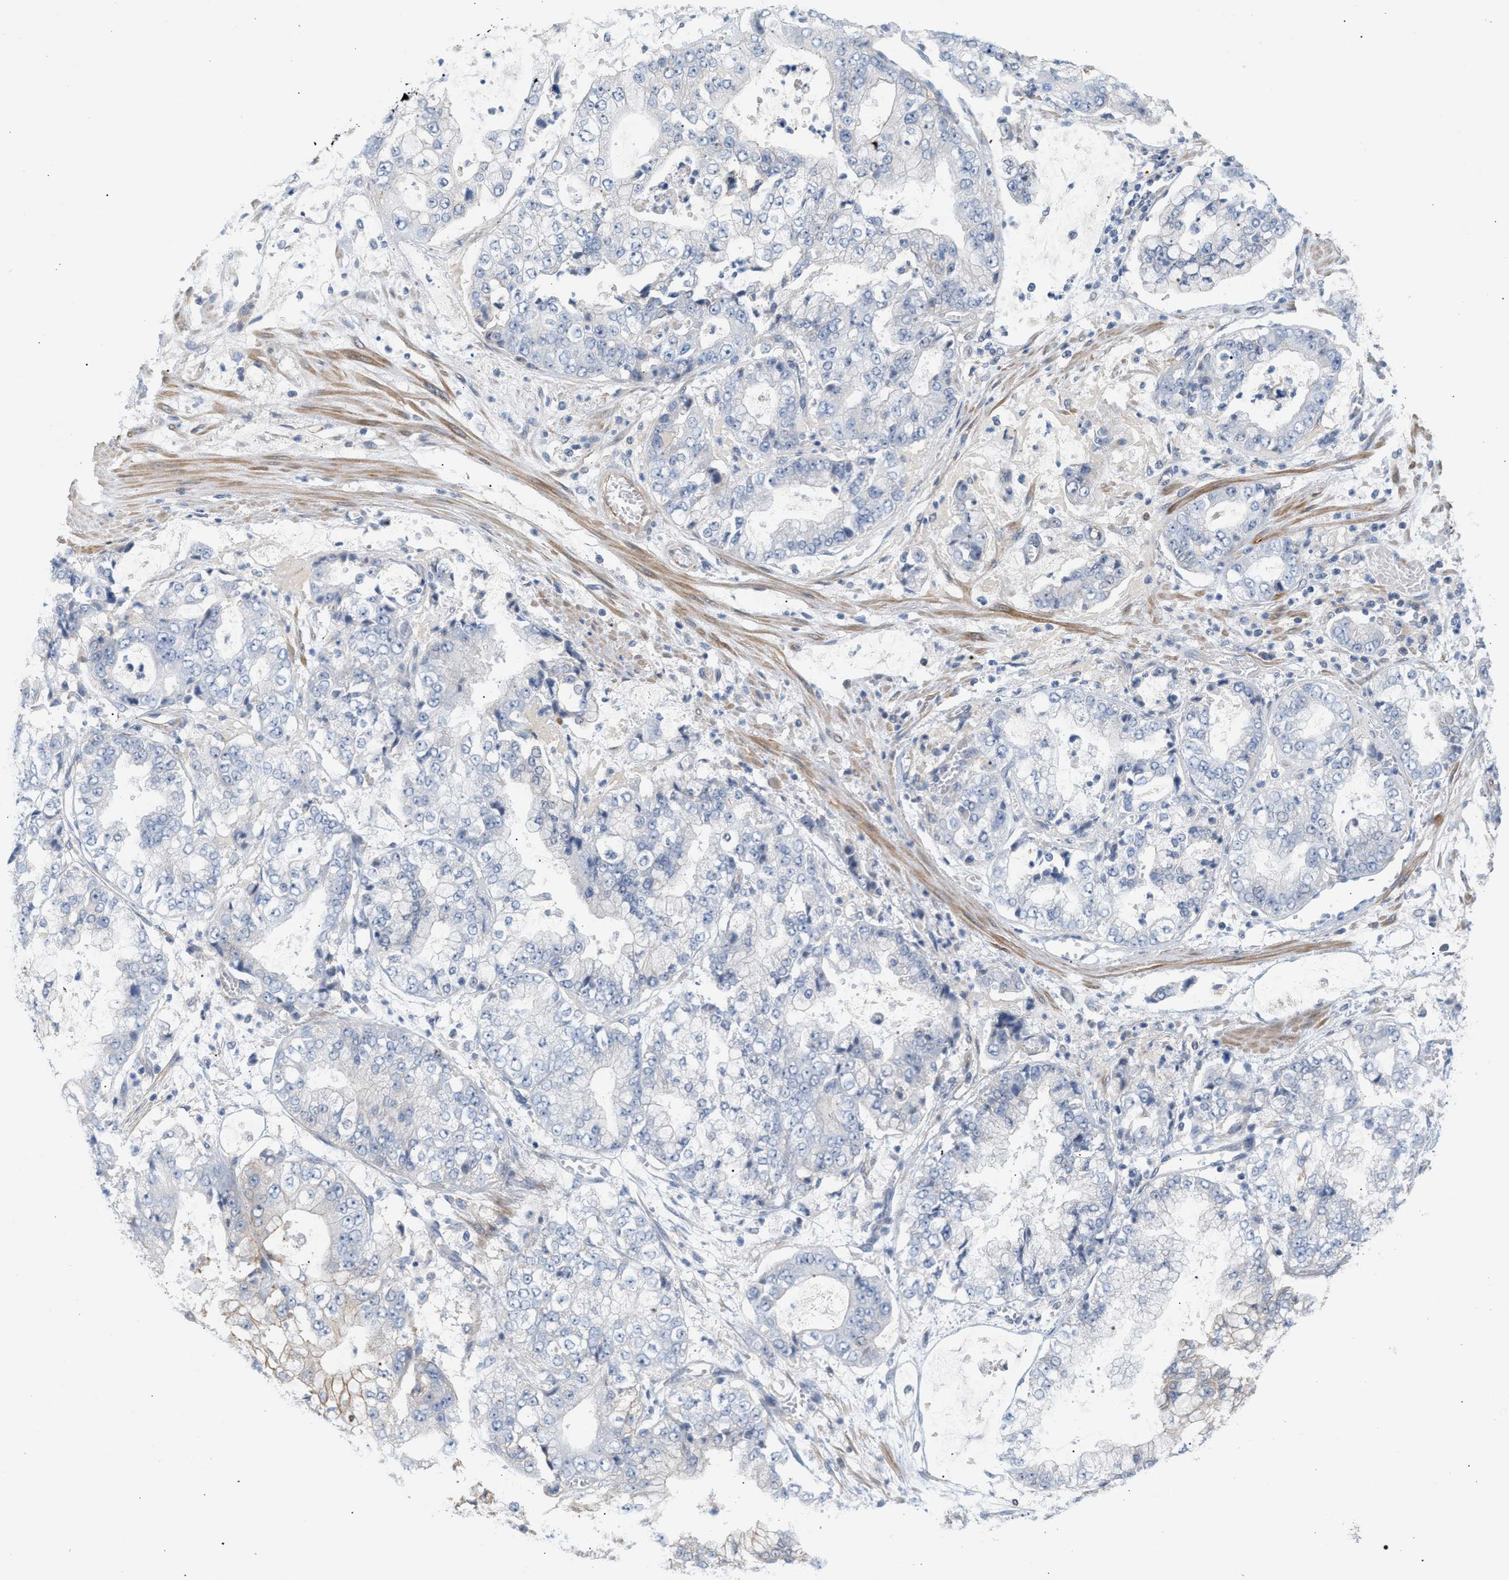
{"staining": {"intensity": "negative", "quantity": "none", "location": "none"}, "tissue": "stomach cancer", "cell_type": "Tumor cells", "image_type": "cancer", "snomed": [{"axis": "morphology", "description": "Adenocarcinoma, NOS"}, {"axis": "topography", "description": "Stomach"}], "caption": "Immunohistochemistry of stomach cancer reveals no staining in tumor cells.", "gene": "LRCH1", "patient": {"sex": "male", "age": 76}}